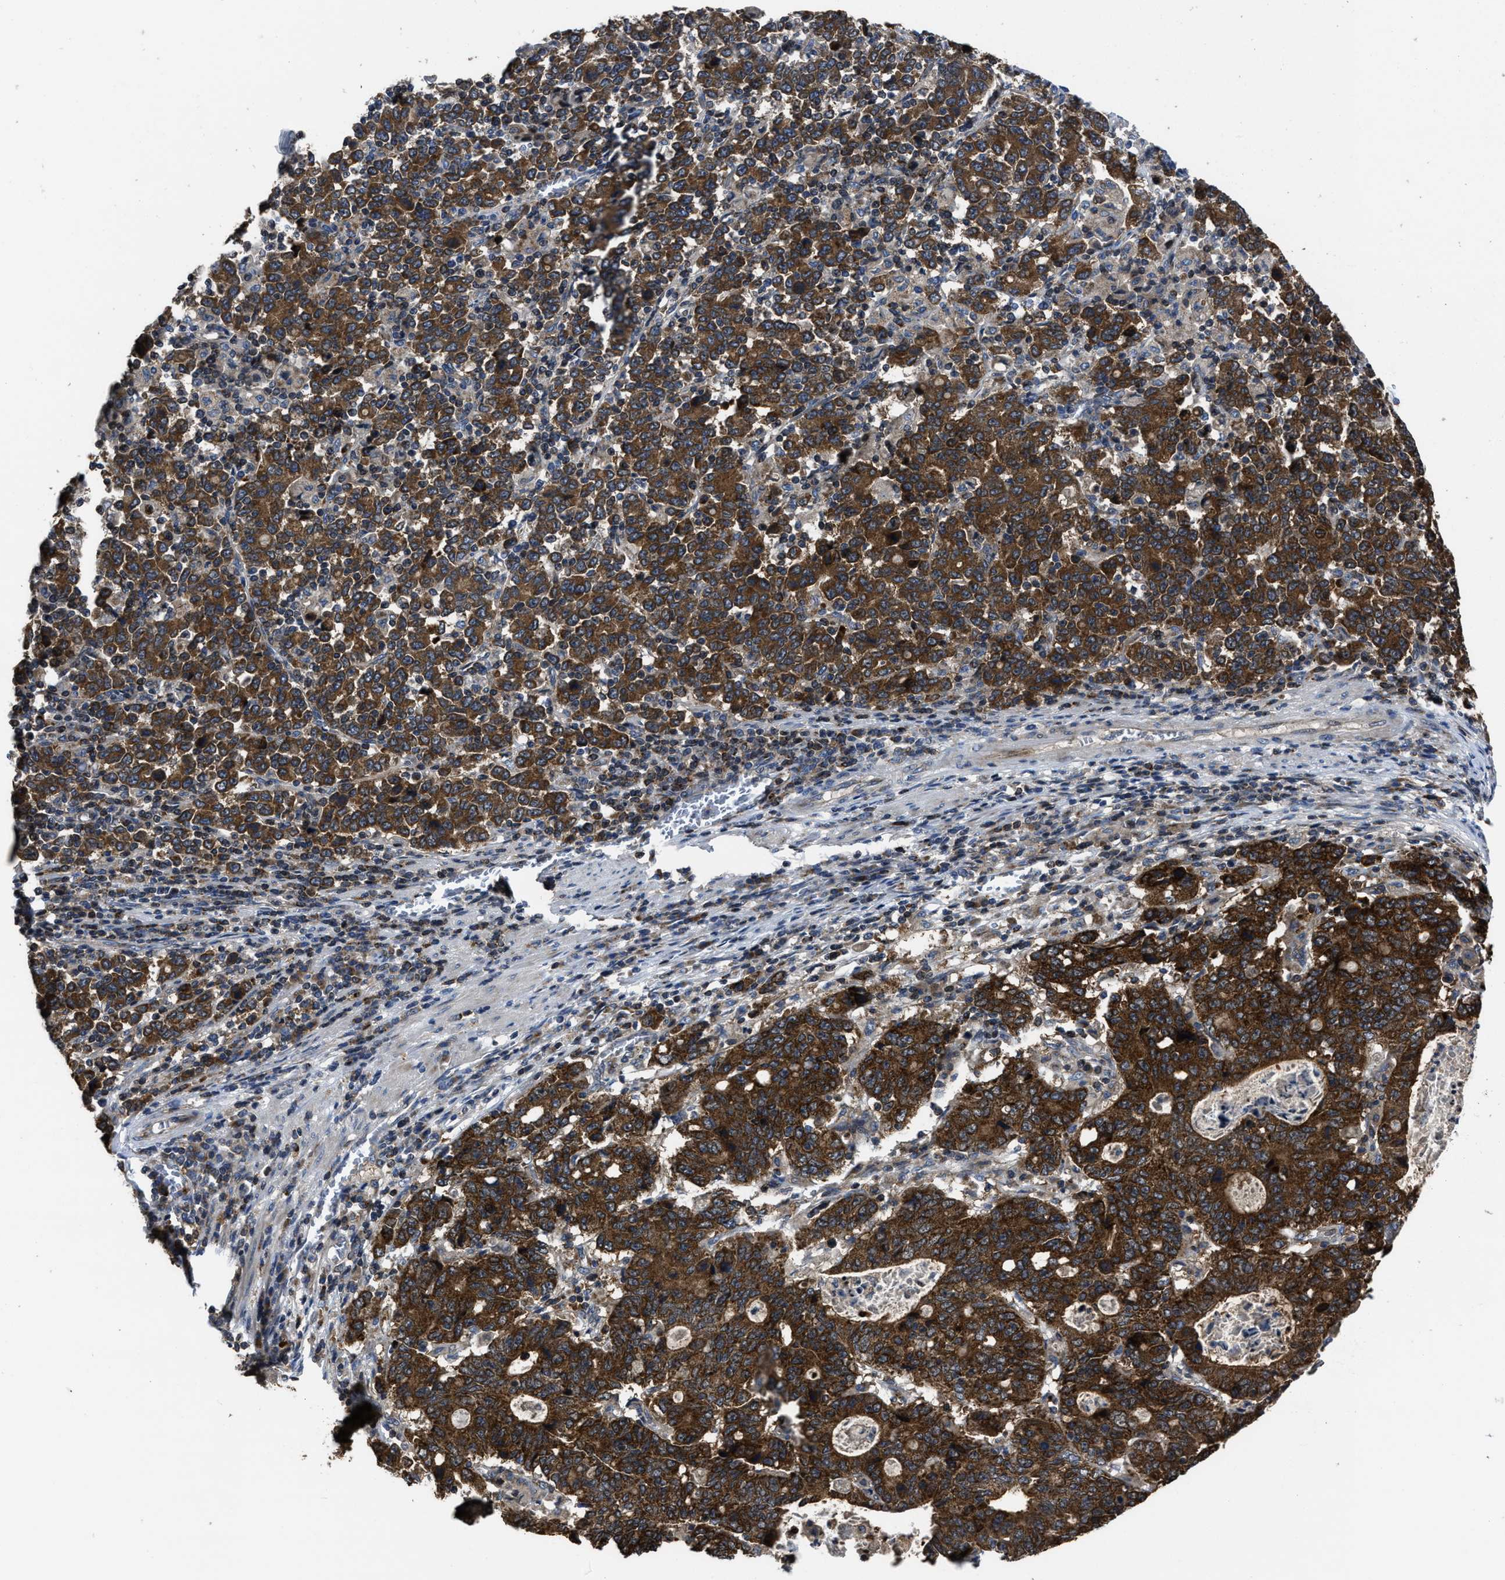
{"staining": {"intensity": "strong", "quantity": ">75%", "location": "cytoplasmic/membranous"}, "tissue": "stomach cancer", "cell_type": "Tumor cells", "image_type": "cancer", "snomed": [{"axis": "morphology", "description": "Adenocarcinoma, NOS"}, {"axis": "topography", "description": "Stomach, upper"}], "caption": "Human stomach cancer (adenocarcinoma) stained with a protein marker demonstrates strong staining in tumor cells.", "gene": "PASK", "patient": {"sex": "male", "age": 69}}